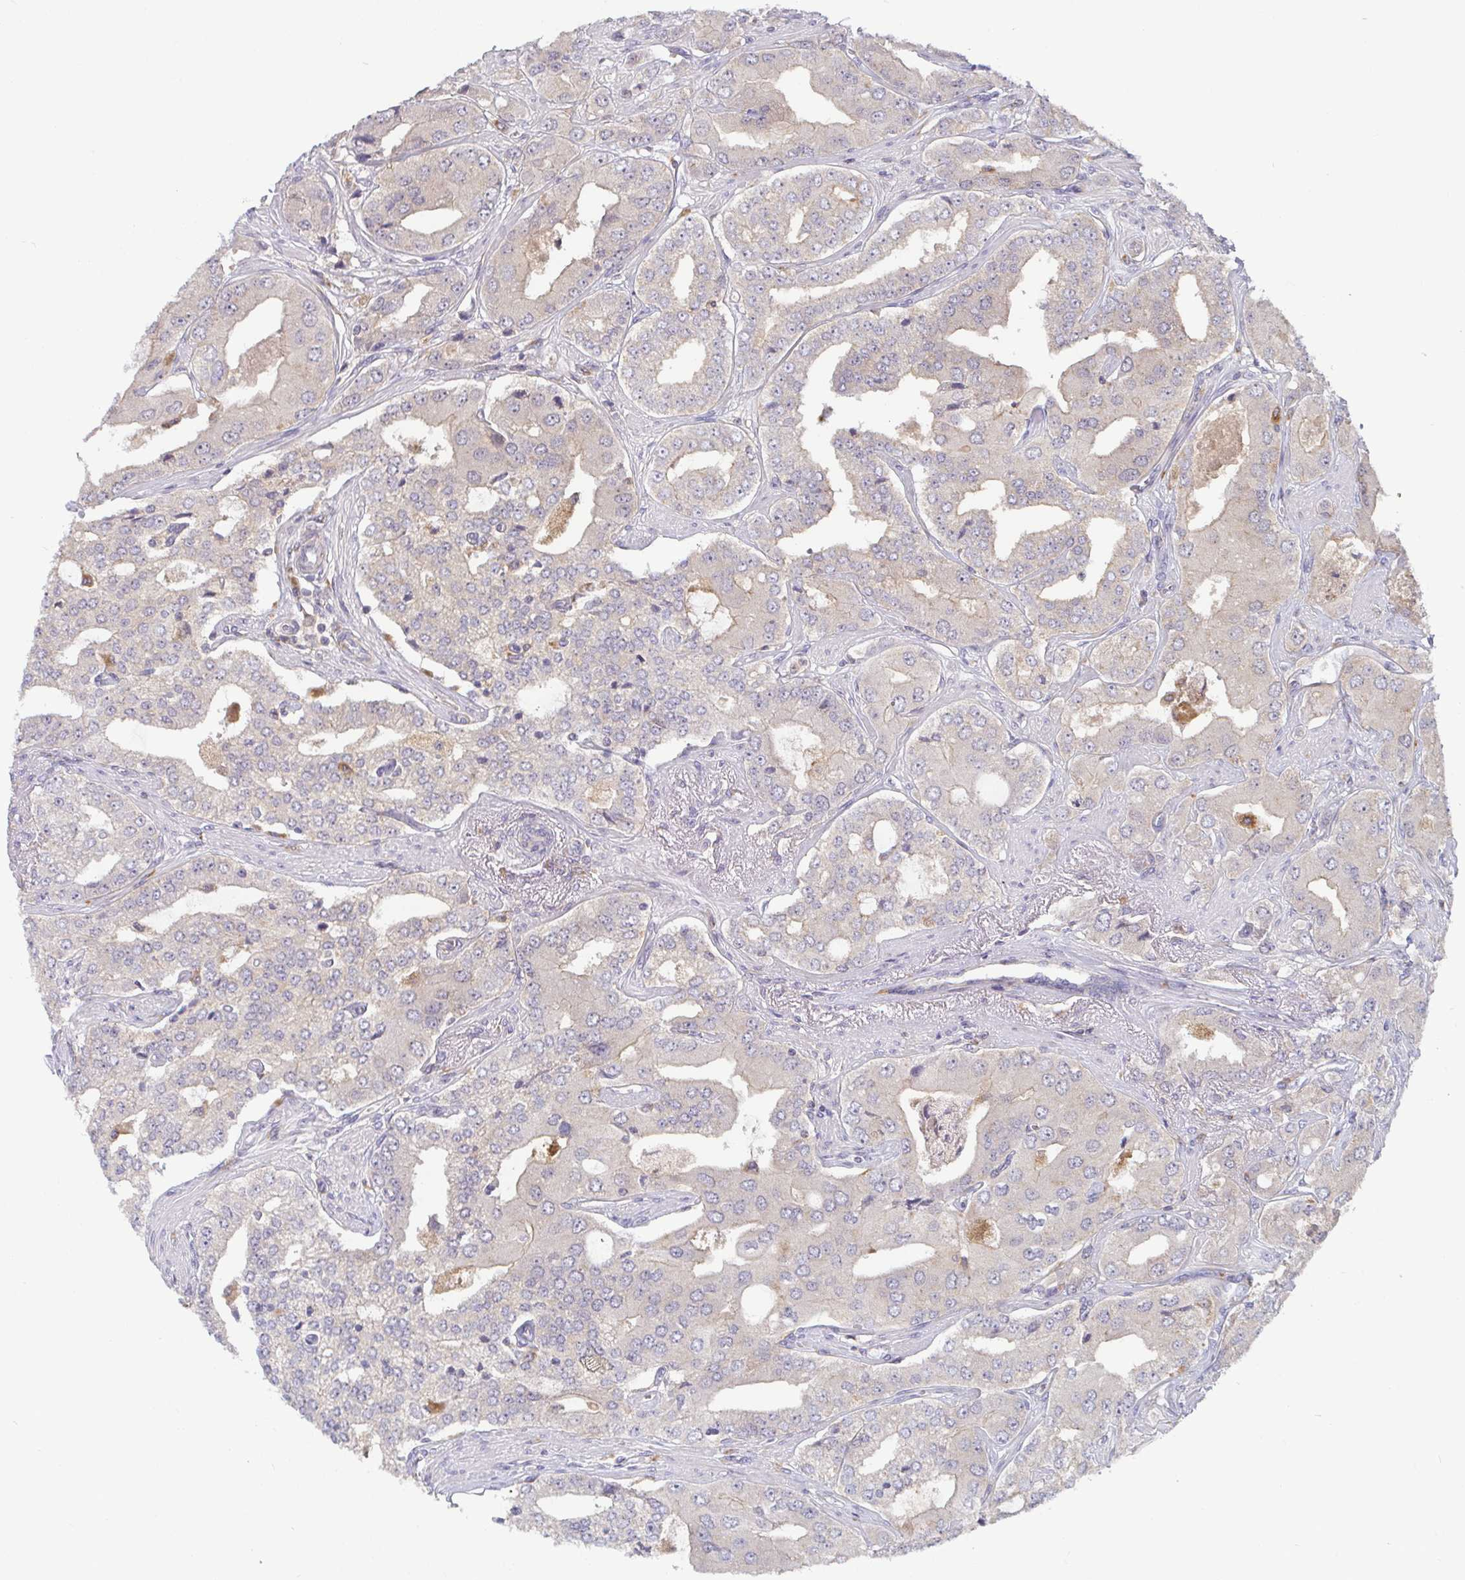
{"staining": {"intensity": "negative", "quantity": "none", "location": "none"}, "tissue": "prostate cancer", "cell_type": "Tumor cells", "image_type": "cancer", "snomed": [{"axis": "morphology", "description": "Adenocarcinoma, Low grade"}, {"axis": "topography", "description": "Prostate"}], "caption": "High power microscopy photomicrograph of an IHC image of prostate cancer, revealing no significant expression in tumor cells.", "gene": "CDH18", "patient": {"sex": "male", "age": 60}}